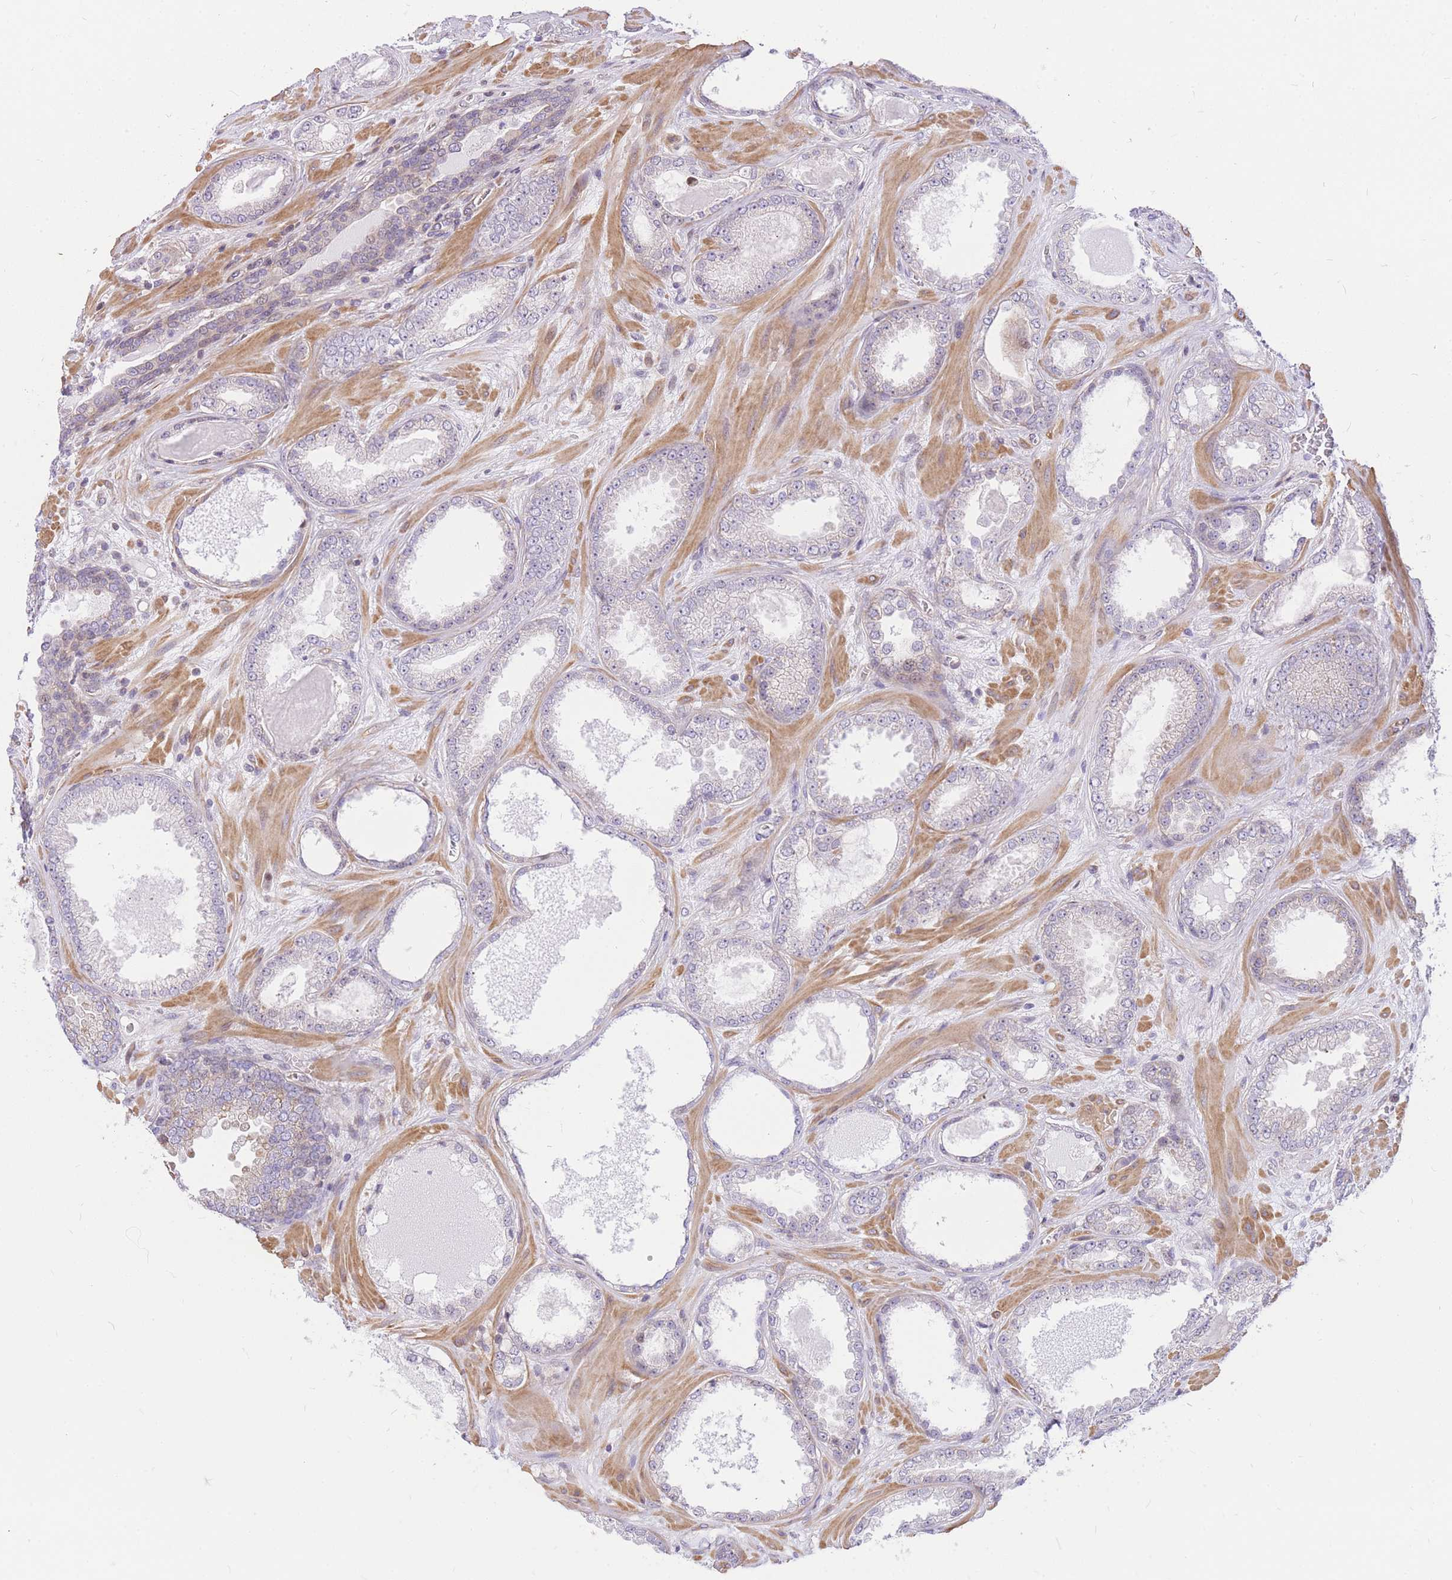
{"staining": {"intensity": "moderate", "quantity": "<25%", "location": "cytoplasmic/membranous"}, "tissue": "prostate cancer", "cell_type": "Tumor cells", "image_type": "cancer", "snomed": [{"axis": "morphology", "description": "Adenocarcinoma, Low grade"}, {"axis": "topography", "description": "Prostate"}], "caption": "Prostate low-grade adenocarcinoma stained with a protein marker reveals moderate staining in tumor cells.", "gene": "S100PBP", "patient": {"sex": "male", "age": 57}}